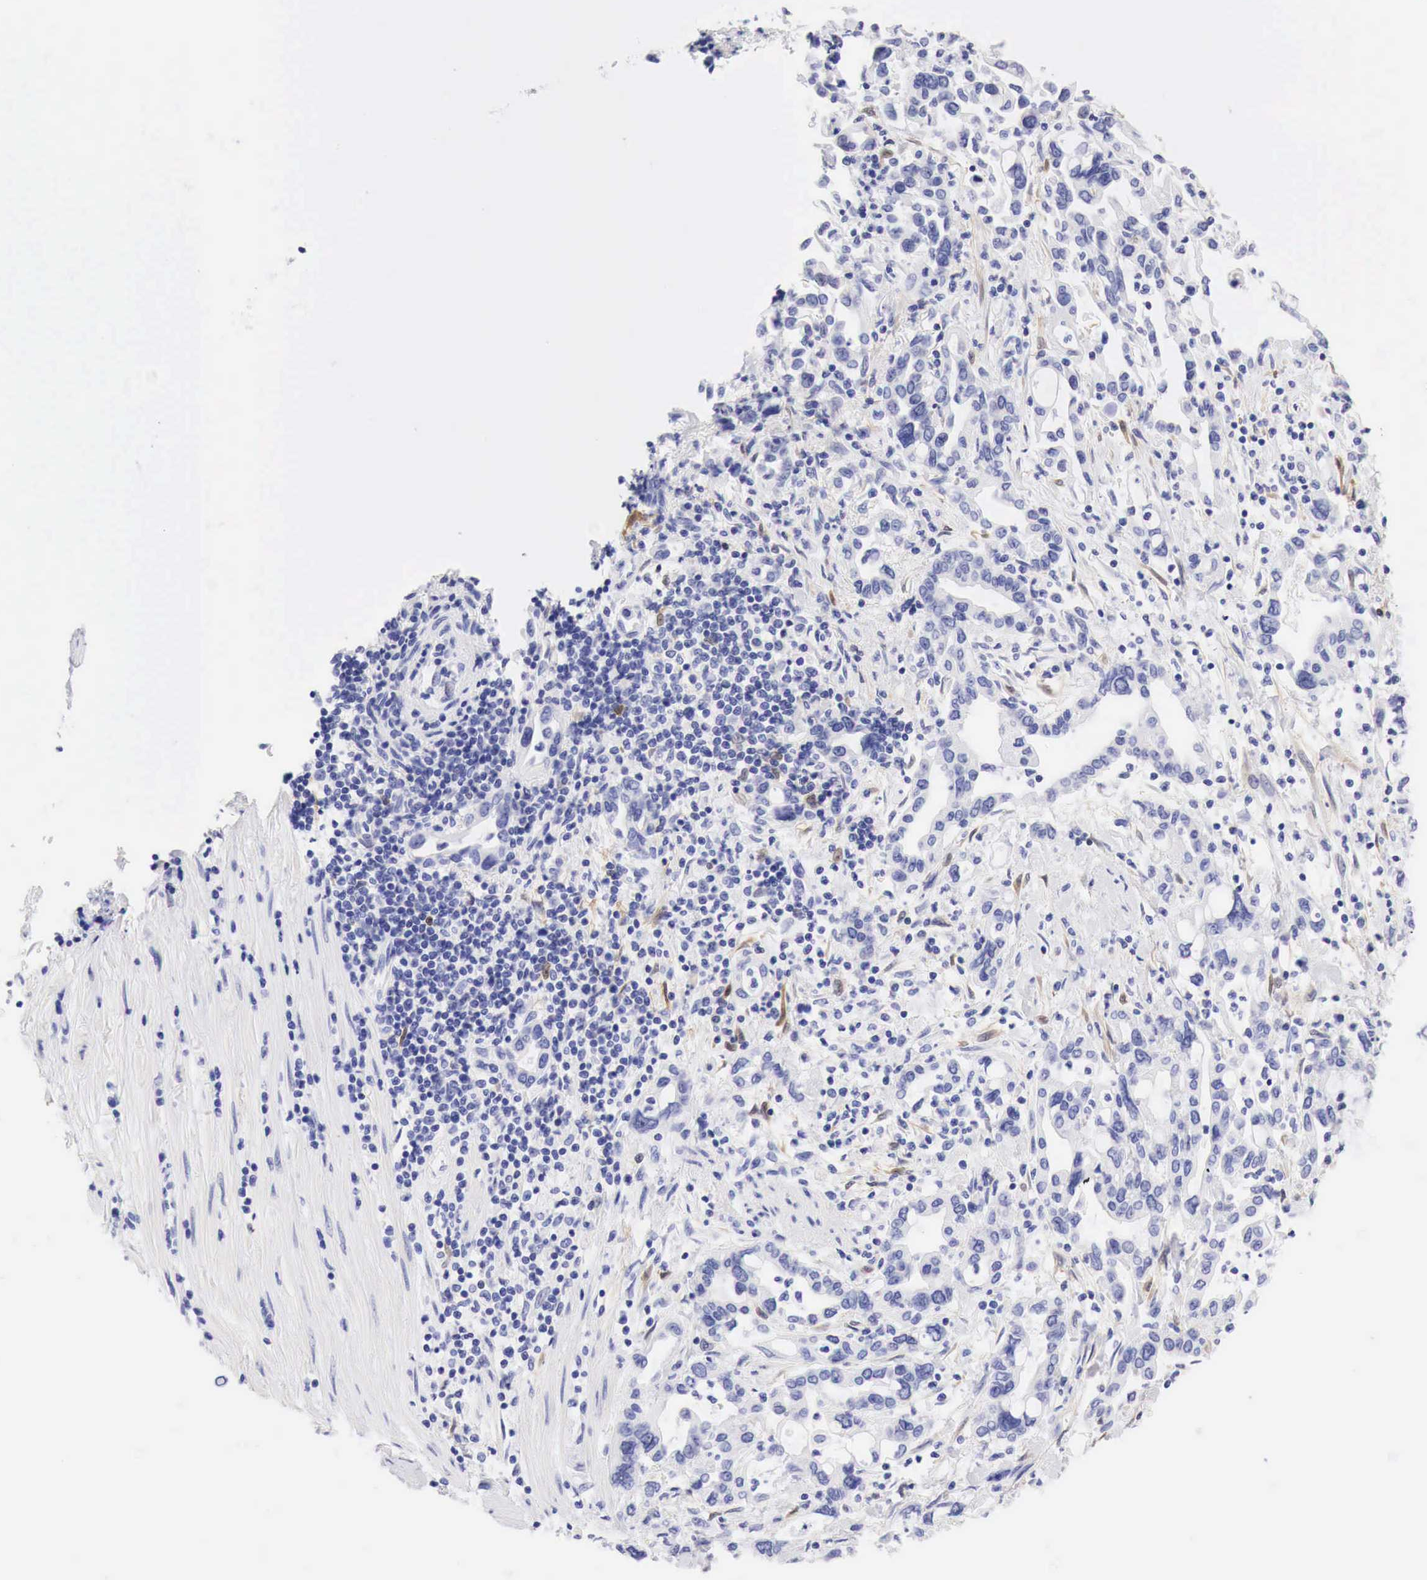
{"staining": {"intensity": "negative", "quantity": "none", "location": "none"}, "tissue": "pancreatic cancer", "cell_type": "Tumor cells", "image_type": "cancer", "snomed": [{"axis": "morphology", "description": "Adenocarcinoma, NOS"}, {"axis": "topography", "description": "Pancreas"}], "caption": "The micrograph exhibits no significant staining in tumor cells of pancreatic adenocarcinoma.", "gene": "CDKN2A", "patient": {"sex": "female", "age": 57}}